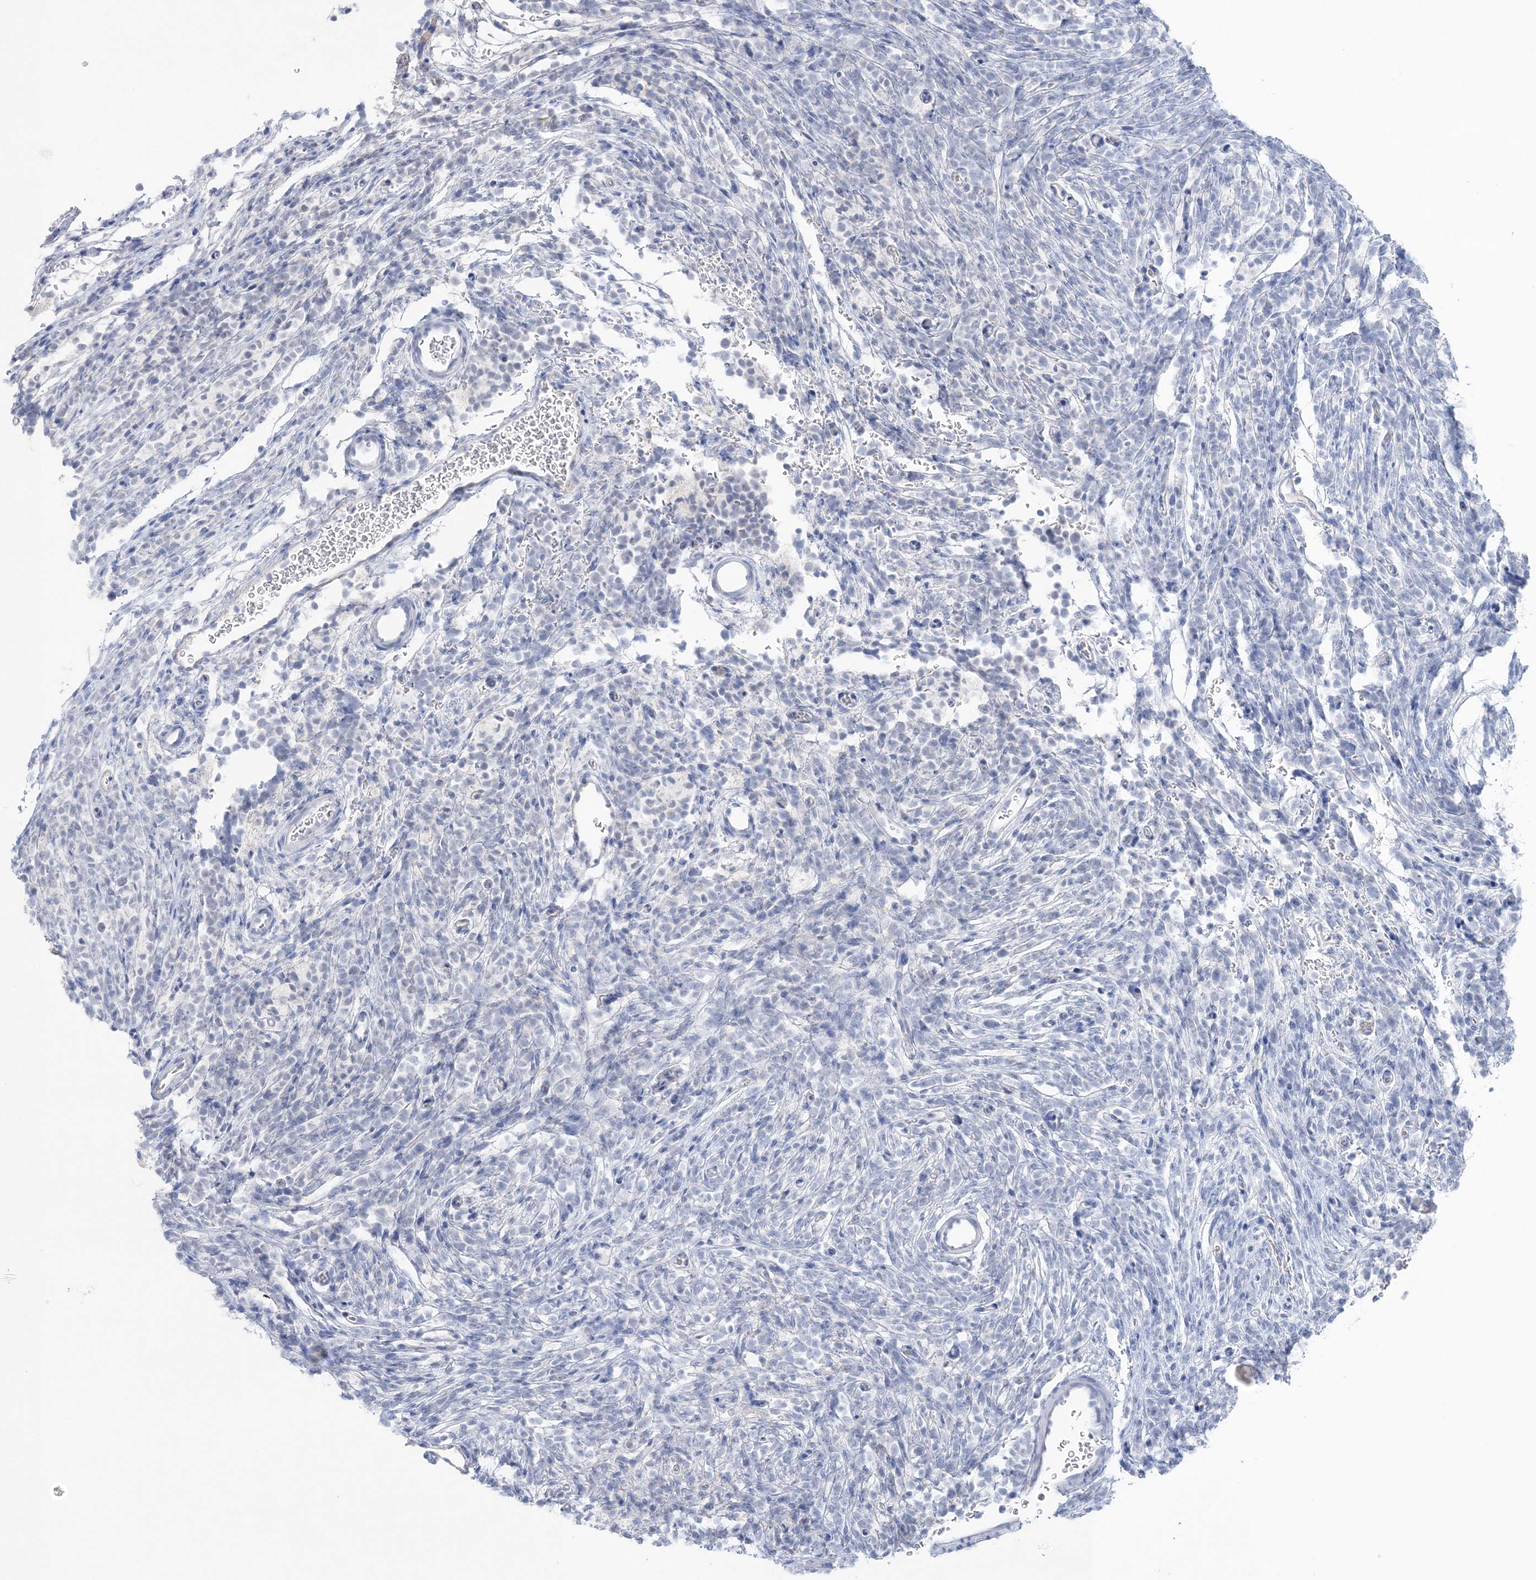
{"staining": {"intensity": "negative", "quantity": "none", "location": "none"}, "tissue": "glioma", "cell_type": "Tumor cells", "image_type": "cancer", "snomed": [{"axis": "morphology", "description": "Glioma, malignant, Low grade"}, {"axis": "topography", "description": "Brain"}], "caption": "Glioma was stained to show a protein in brown. There is no significant positivity in tumor cells. The staining was performed using DAB to visualize the protein expression in brown, while the nuclei were stained in blue with hematoxylin (Magnification: 20x).", "gene": "SLC5A6", "patient": {"sex": "female", "age": 1}}